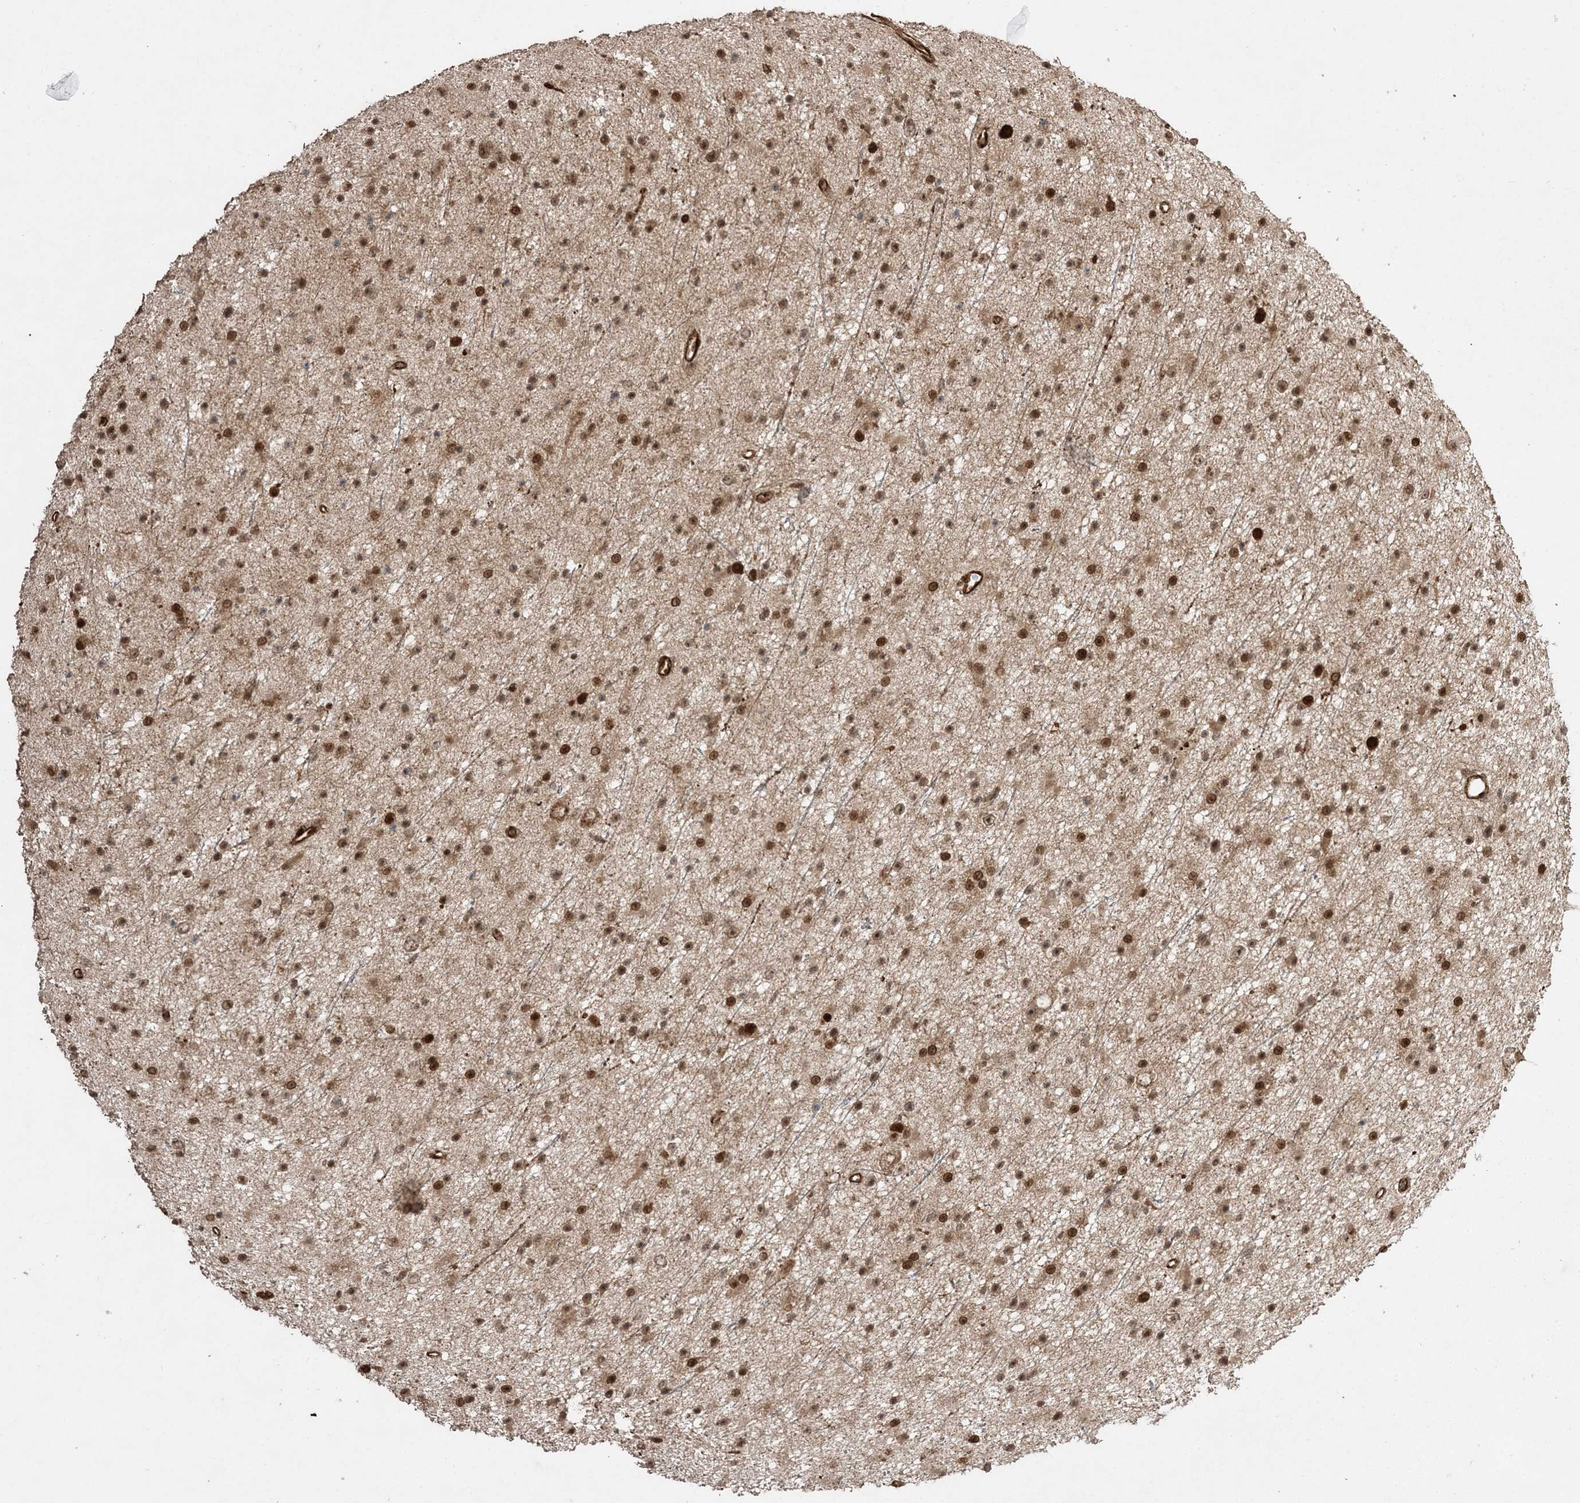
{"staining": {"intensity": "moderate", "quantity": ">75%", "location": "nuclear"}, "tissue": "glioma", "cell_type": "Tumor cells", "image_type": "cancer", "snomed": [{"axis": "morphology", "description": "Glioma, malignant, Low grade"}, {"axis": "topography", "description": "Cerebral cortex"}], "caption": "A histopathology image of human malignant glioma (low-grade) stained for a protein exhibits moderate nuclear brown staining in tumor cells.", "gene": "ETAA1", "patient": {"sex": "female", "age": 39}}